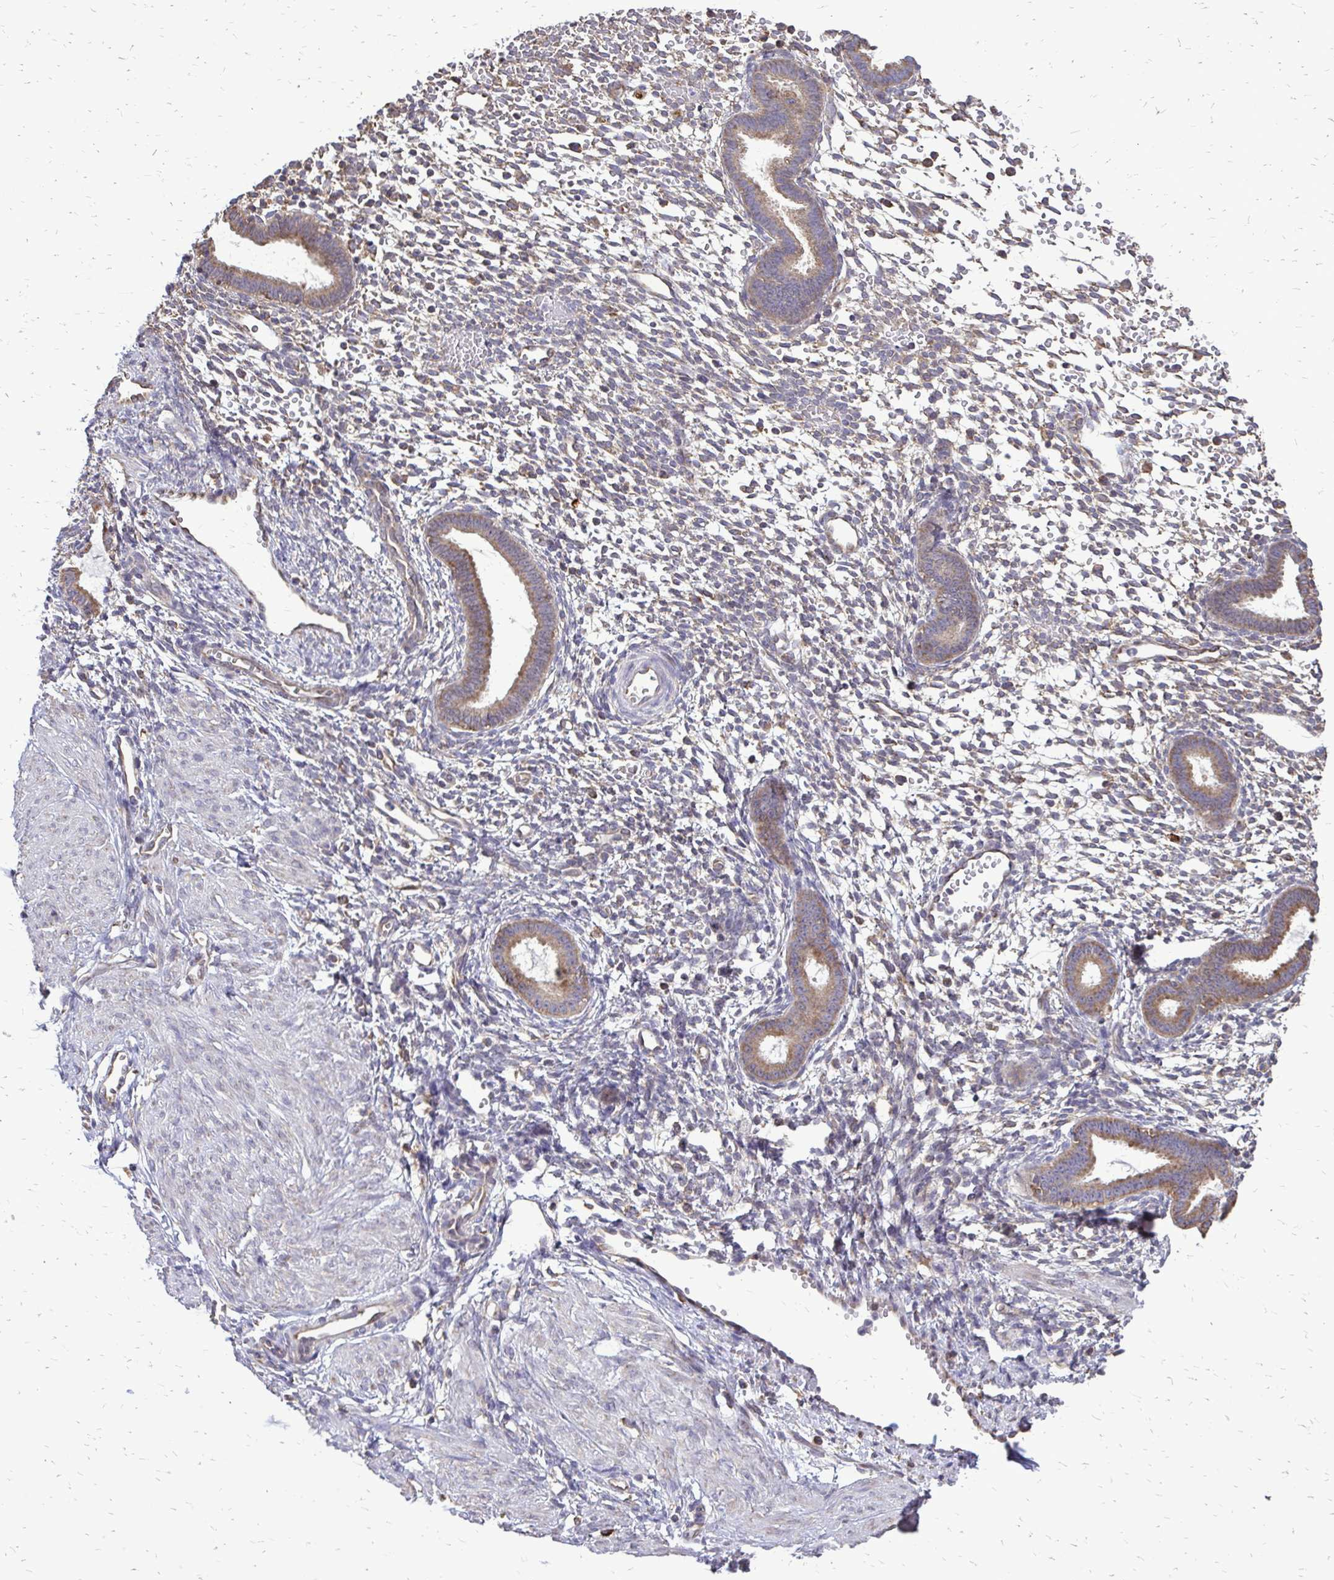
{"staining": {"intensity": "moderate", "quantity": "25%-75%", "location": "cytoplasmic/membranous"}, "tissue": "endometrium", "cell_type": "Cells in endometrial stroma", "image_type": "normal", "snomed": [{"axis": "morphology", "description": "Normal tissue, NOS"}, {"axis": "topography", "description": "Endometrium"}], "caption": "Moderate cytoplasmic/membranous protein expression is seen in approximately 25%-75% of cells in endometrial stroma in endometrium.", "gene": "RPS3", "patient": {"sex": "female", "age": 36}}